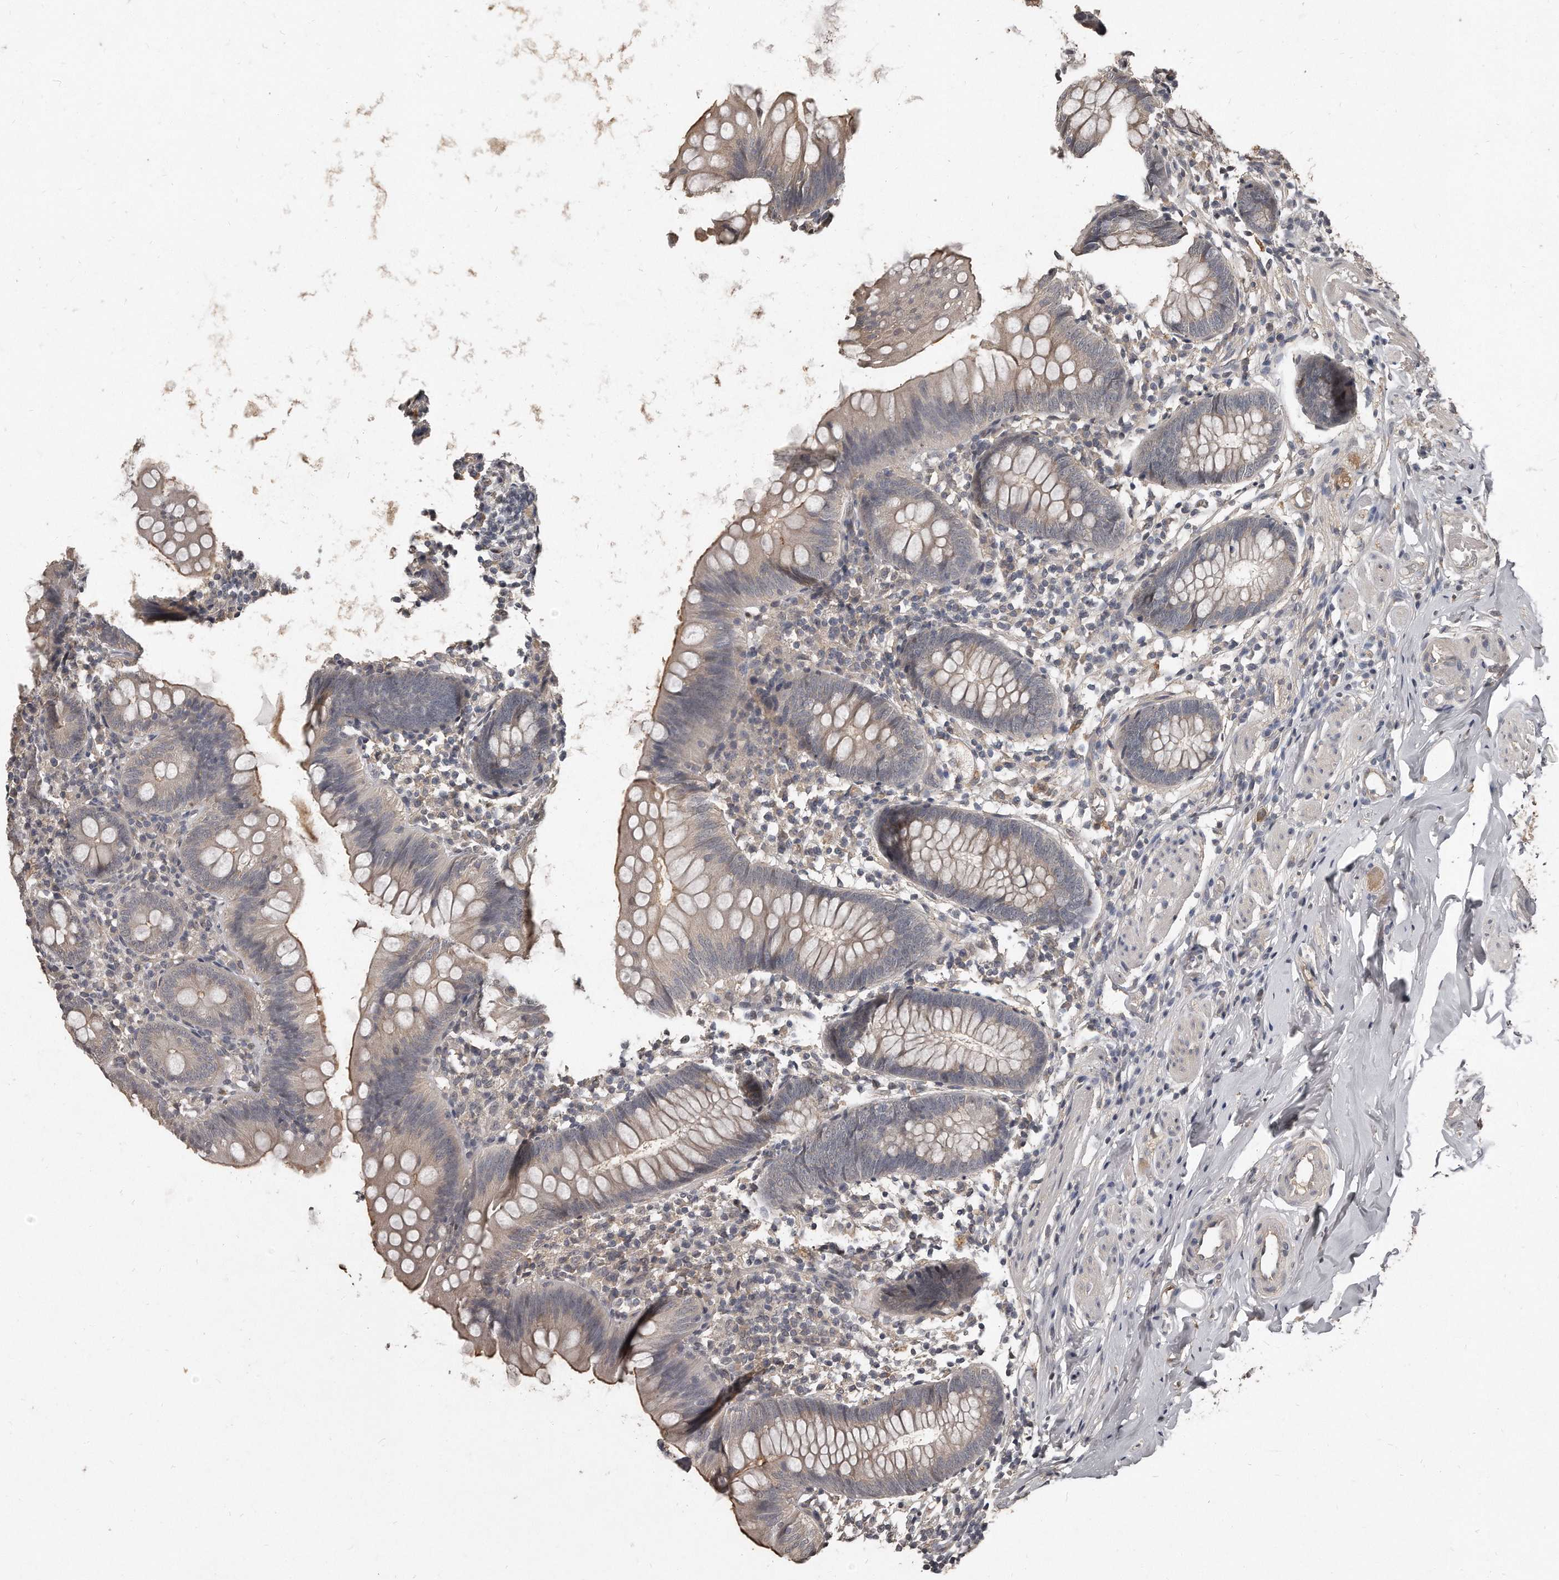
{"staining": {"intensity": "moderate", "quantity": "<25%", "location": "cytoplasmic/membranous"}, "tissue": "appendix", "cell_type": "Glandular cells", "image_type": "normal", "snomed": [{"axis": "morphology", "description": "Normal tissue, NOS"}, {"axis": "topography", "description": "Appendix"}], "caption": "A micrograph of human appendix stained for a protein exhibits moderate cytoplasmic/membranous brown staining in glandular cells.", "gene": "GRB10", "patient": {"sex": "female", "age": 62}}